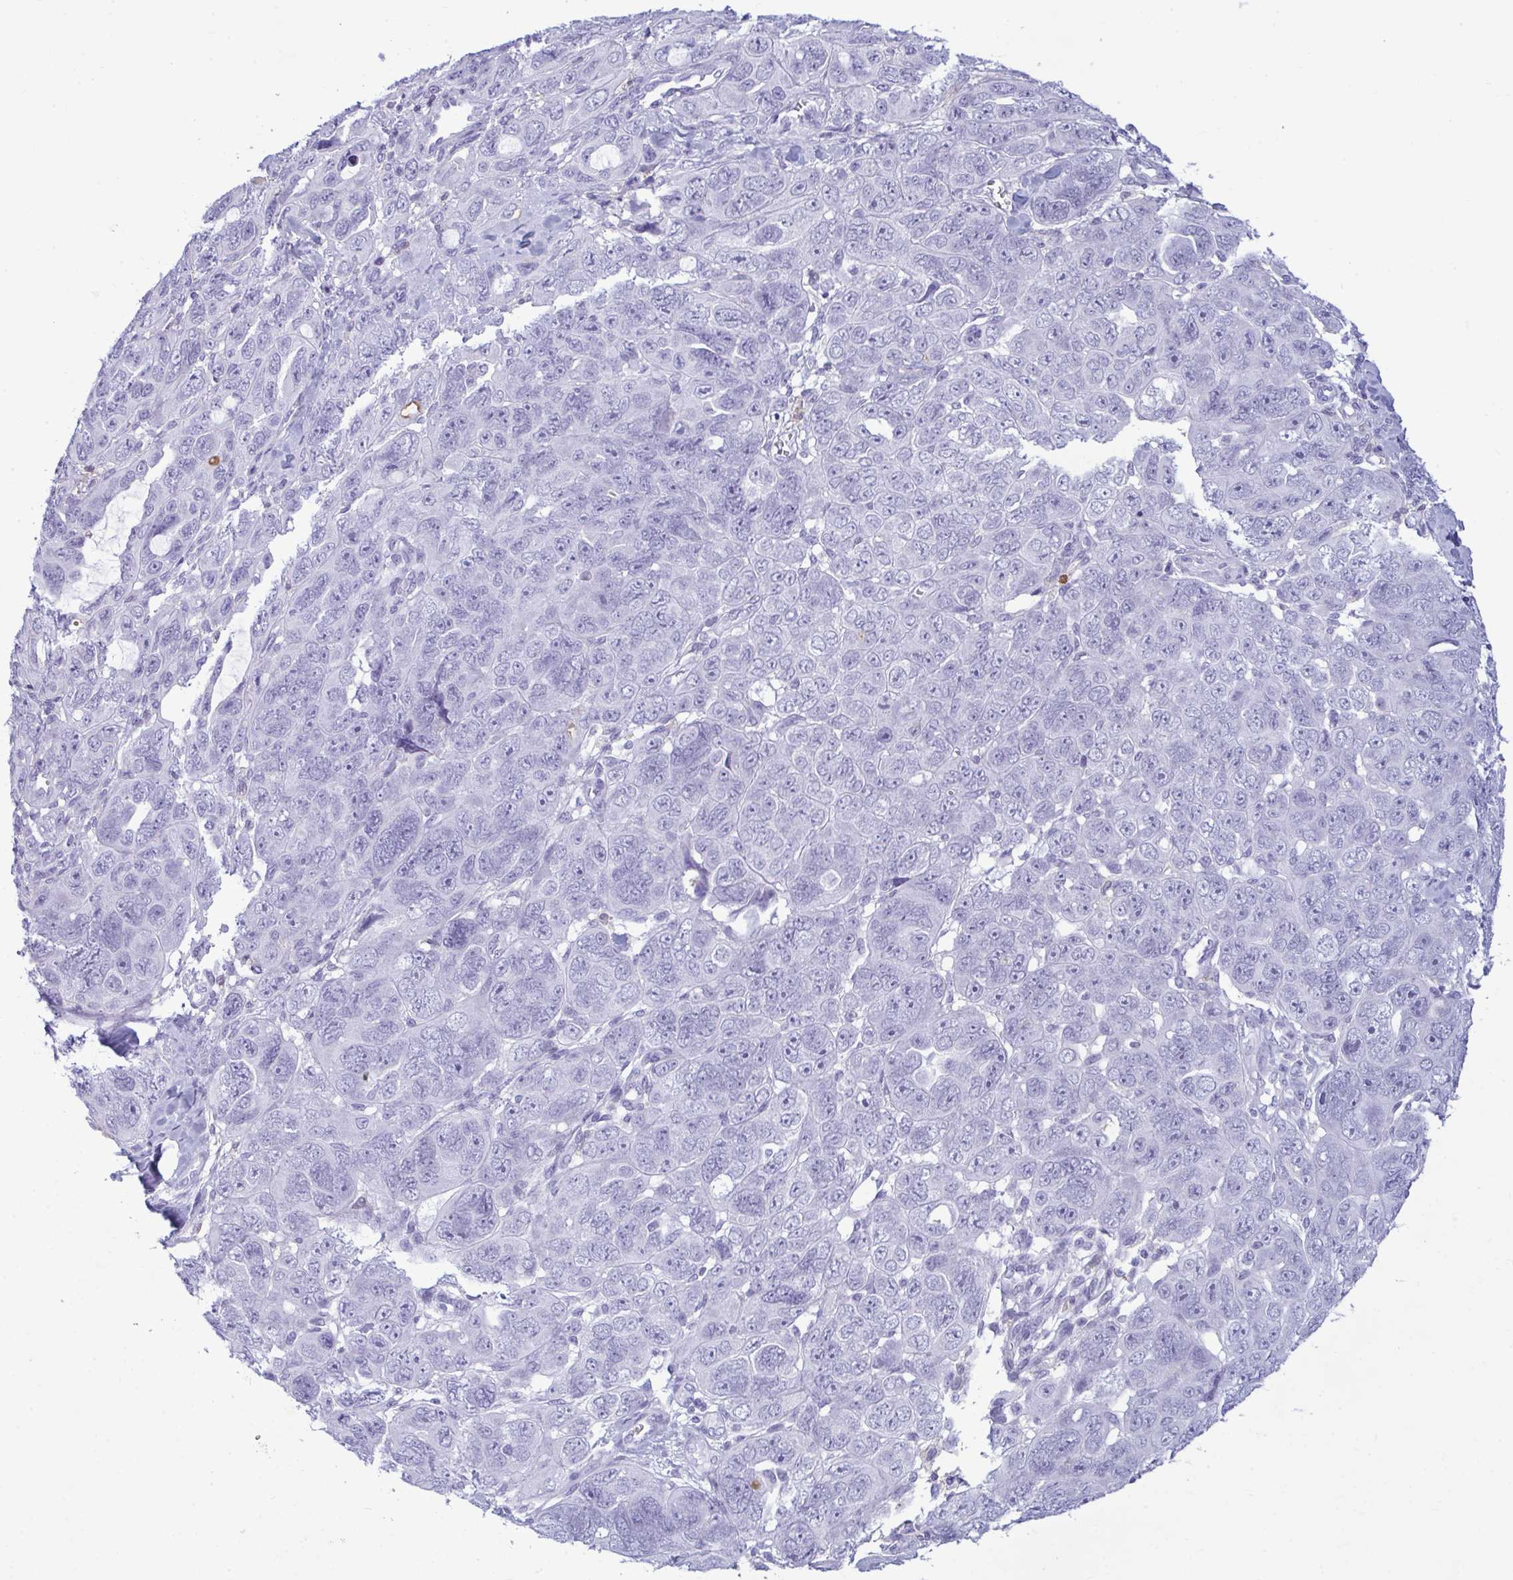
{"staining": {"intensity": "negative", "quantity": "none", "location": "none"}, "tissue": "ovarian cancer", "cell_type": "Tumor cells", "image_type": "cancer", "snomed": [{"axis": "morphology", "description": "Cystadenocarcinoma, serous, NOS"}, {"axis": "topography", "description": "Ovary"}], "caption": "IHC micrograph of ovarian cancer (serous cystadenocarcinoma) stained for a protein (brown), which shows no staining in tumor cells. The staining is performed using DAB brown chromogen with nuclei counter-stained in using hematoxylin.", "gene": "ANKRD60", "patient": {"sex": "female", "age": 63}}